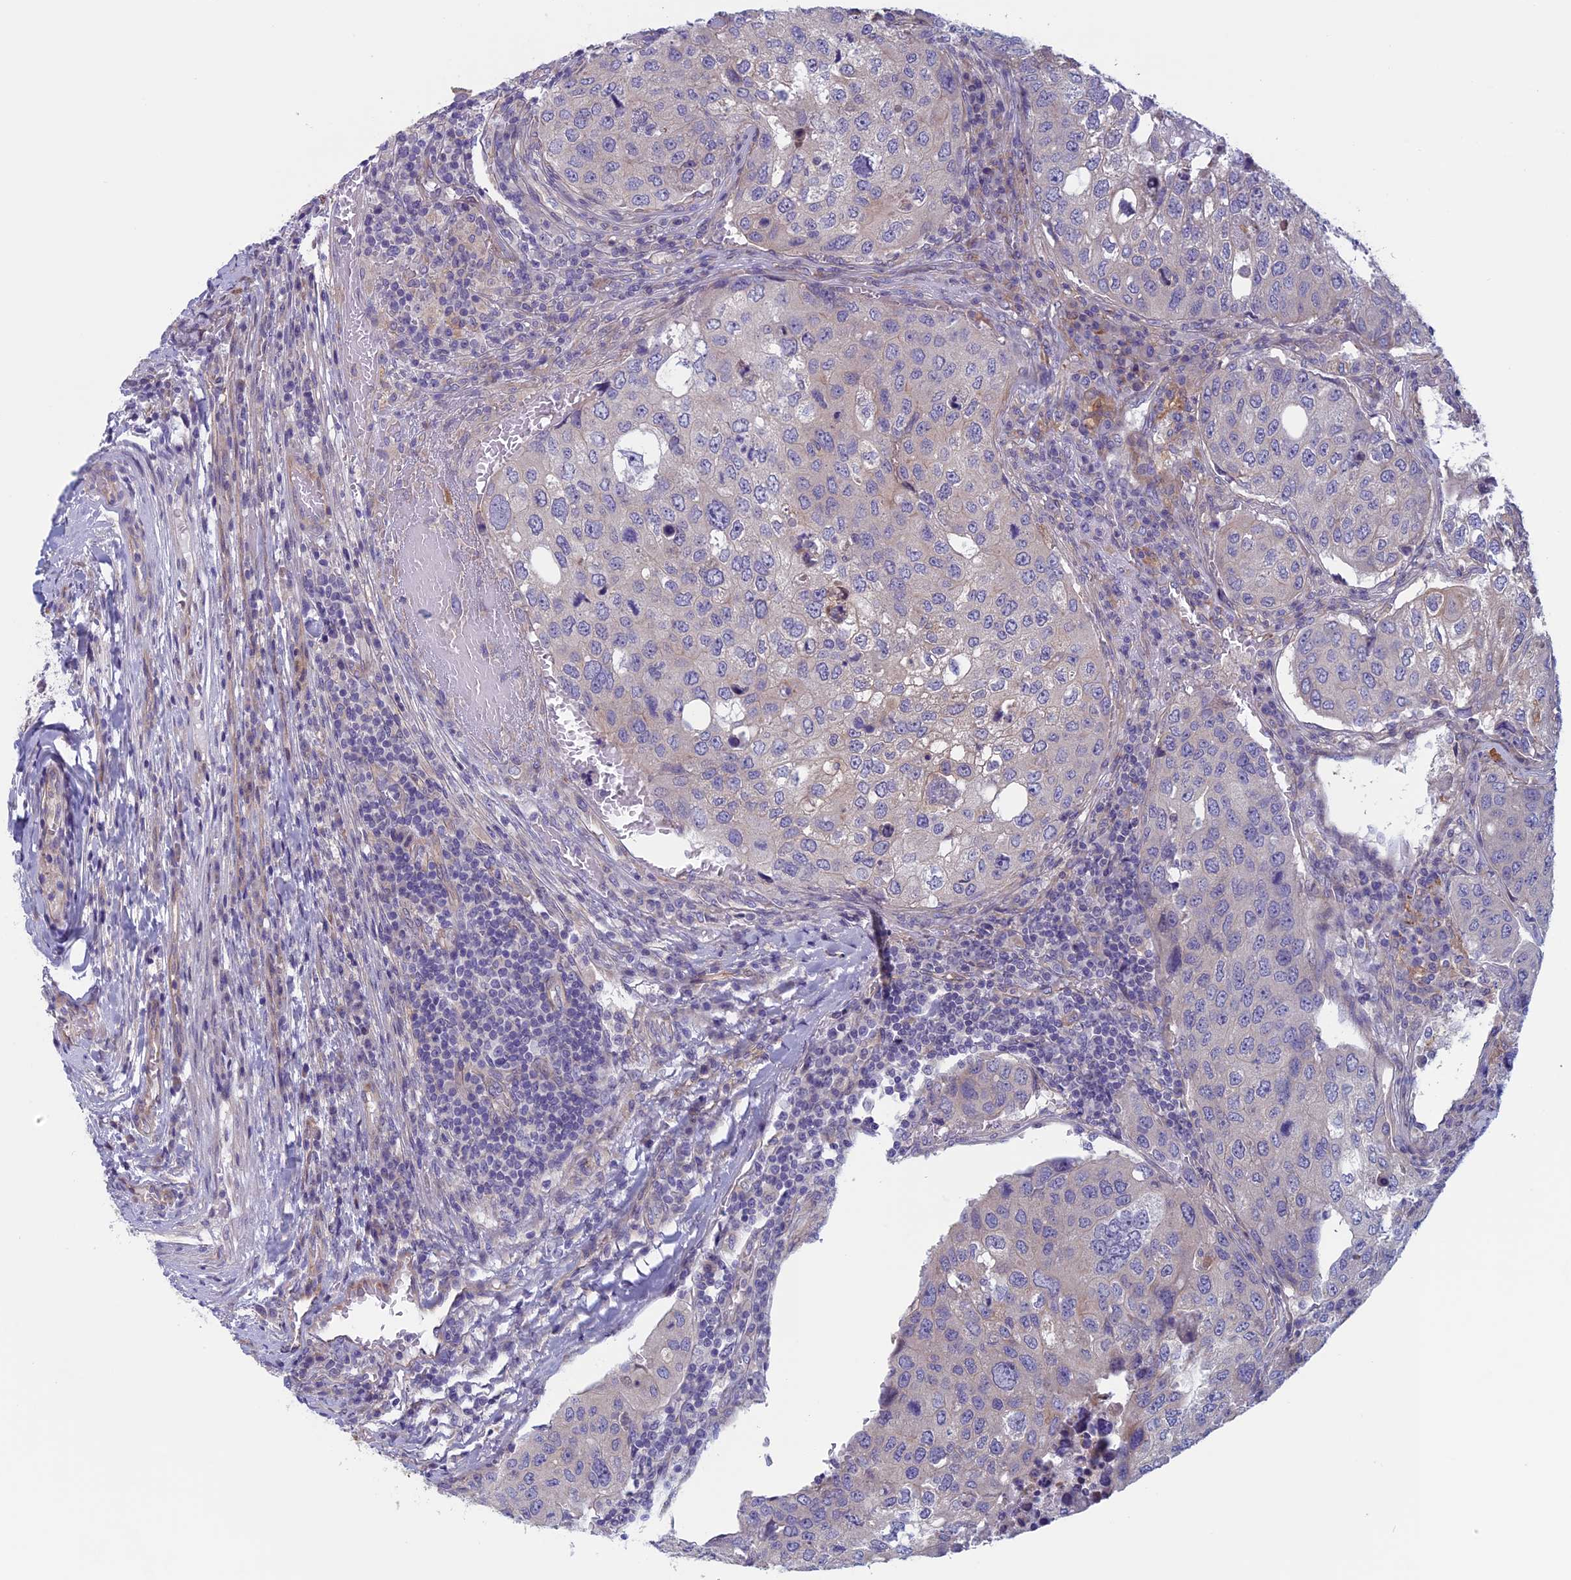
{"staining": {"intensity": "negative", "quantity": "none", "location": "none"}, "tissue": "urothelial cancer", "cell_type": "Tumor cells", "image_type": "cancer", "snomed": [{"axis": "morphology", "description": "Urothelial carcinoma, High grade"}, {"axis": "topography", "description": "Lymph node"}, {"axis": "topography", "description": "Urinary bladder"}], "caption": "This micrograph is of urothelial carcinoma (high-grade) stained with IHC to label a protein in brown with the nuclei are counter-stained blue. There is no expression in tumor cells. (Immunohistochemistry, brightfield microscopy, high magnification).", "gene": "CNOT6L", "patient": {"sex": "male", "age": 51}}